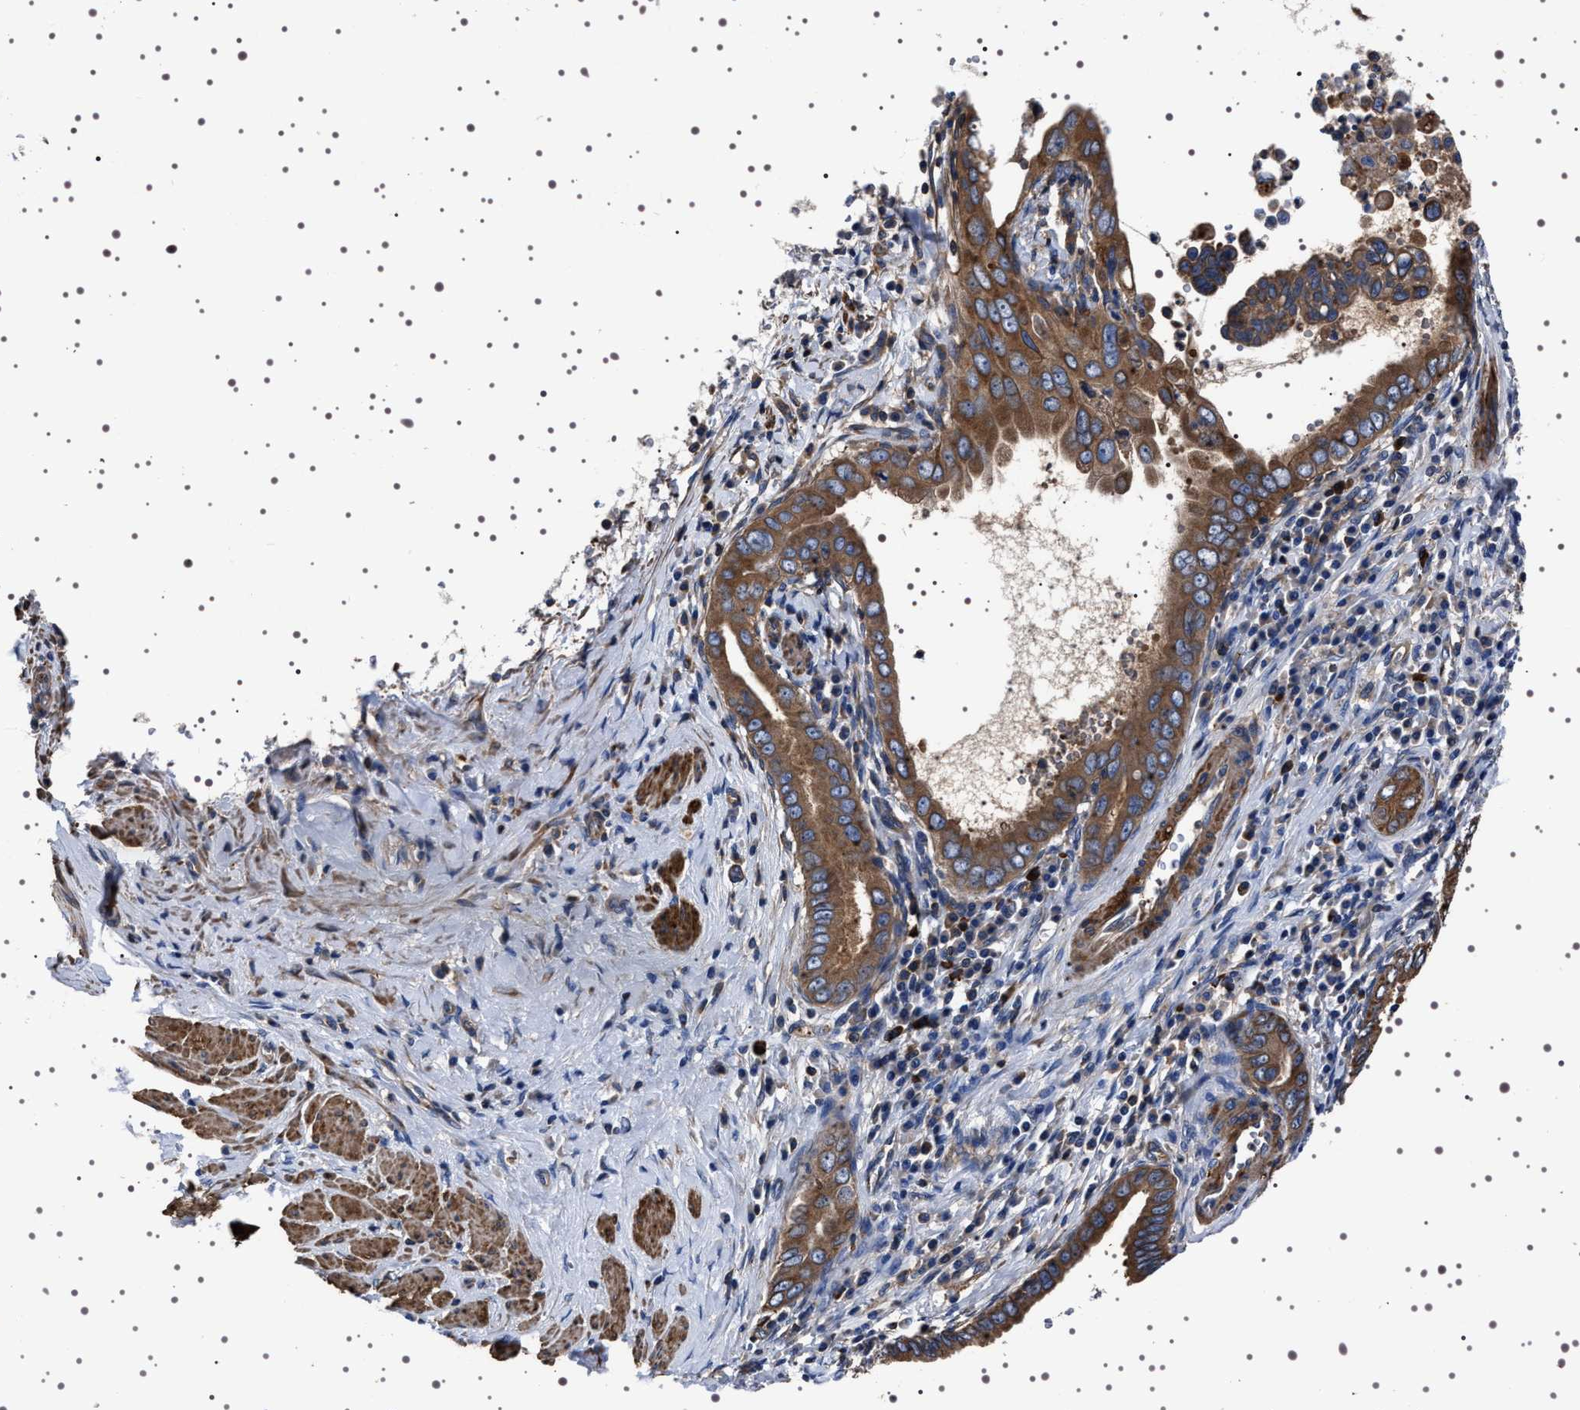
{"staining": {"intensity": "moderate", "quantity": ">75%", "location": "cytoplasmic/membranous"}, "tissue": "pancreatic cancer", "cell_type": "Tumor cells", "image_type": "cancer", "snomed": [{"axis": "morphology", "description": "Normal tissue, NOS"}, {"axis": "topography", "description": "Lymph node"}], "caption": "An IHC photomicrograph of neoplastic tissue is shown. Protein staining in brown labels moderate cytoplasmic/membranous positivity in pancreatic cancer within tumor cells.", "gene": "WDR1", "patient": {"sex": "male", "age": 50}}